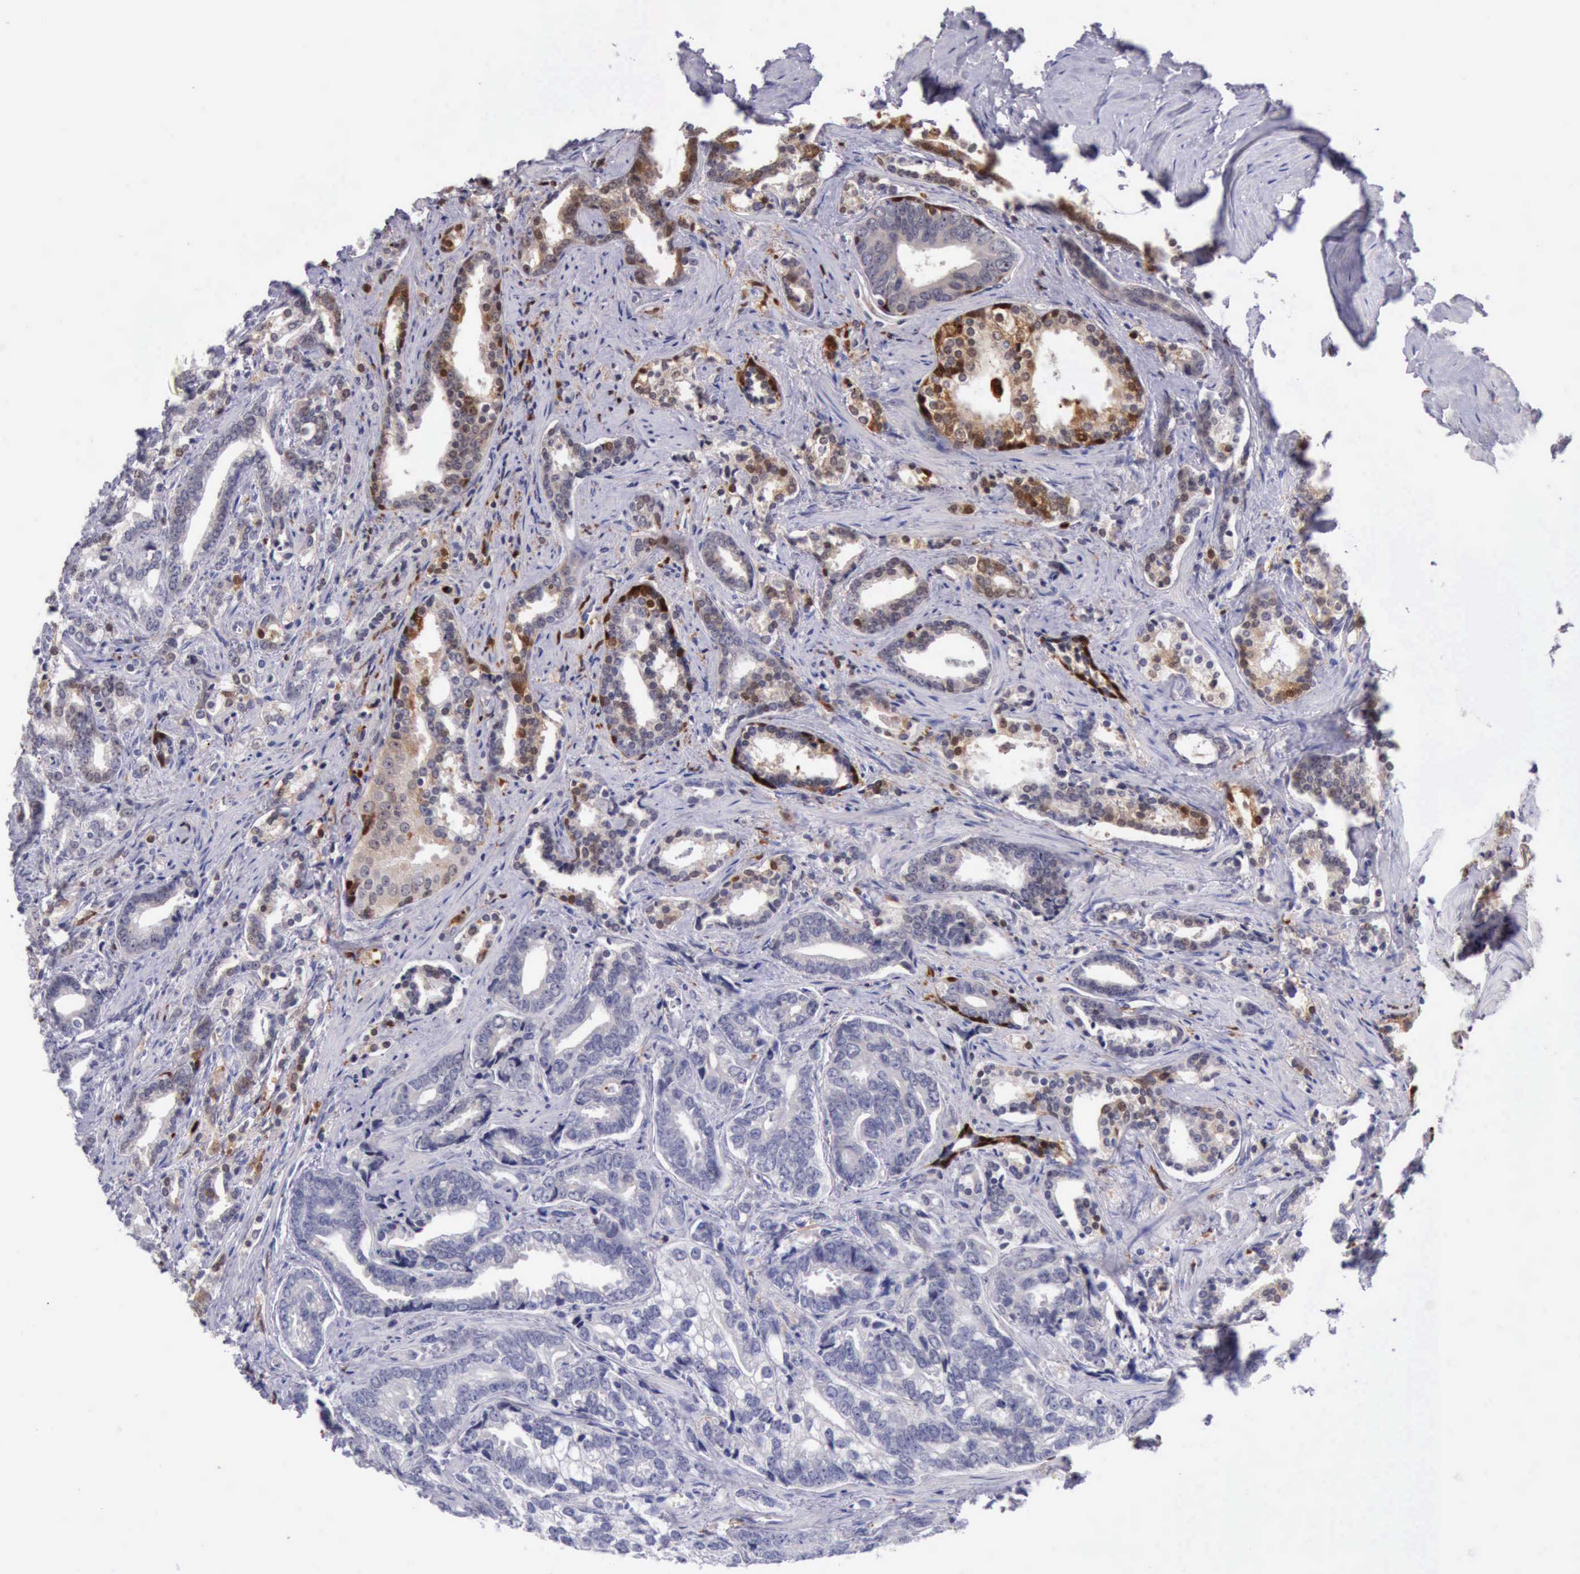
{"staining": {"intensity": "negative", "quantity": "none", "location": "none"}, "tissue": "prostate cancer", "cell_type": "Tumor cells", "image_type": "cancer", "snomed": [{"axis": "morphology", "description": "Adenocarcinoma, Medium grade"}, {"axis": "topography", "description": "Prostate"}], "caption": "The image reveals no significant staining in tumor cells of adenocarcinoma (medium-grade) (prostate).", "gene": "CSTA", "patient": {"sex": "male", "age": 67}}